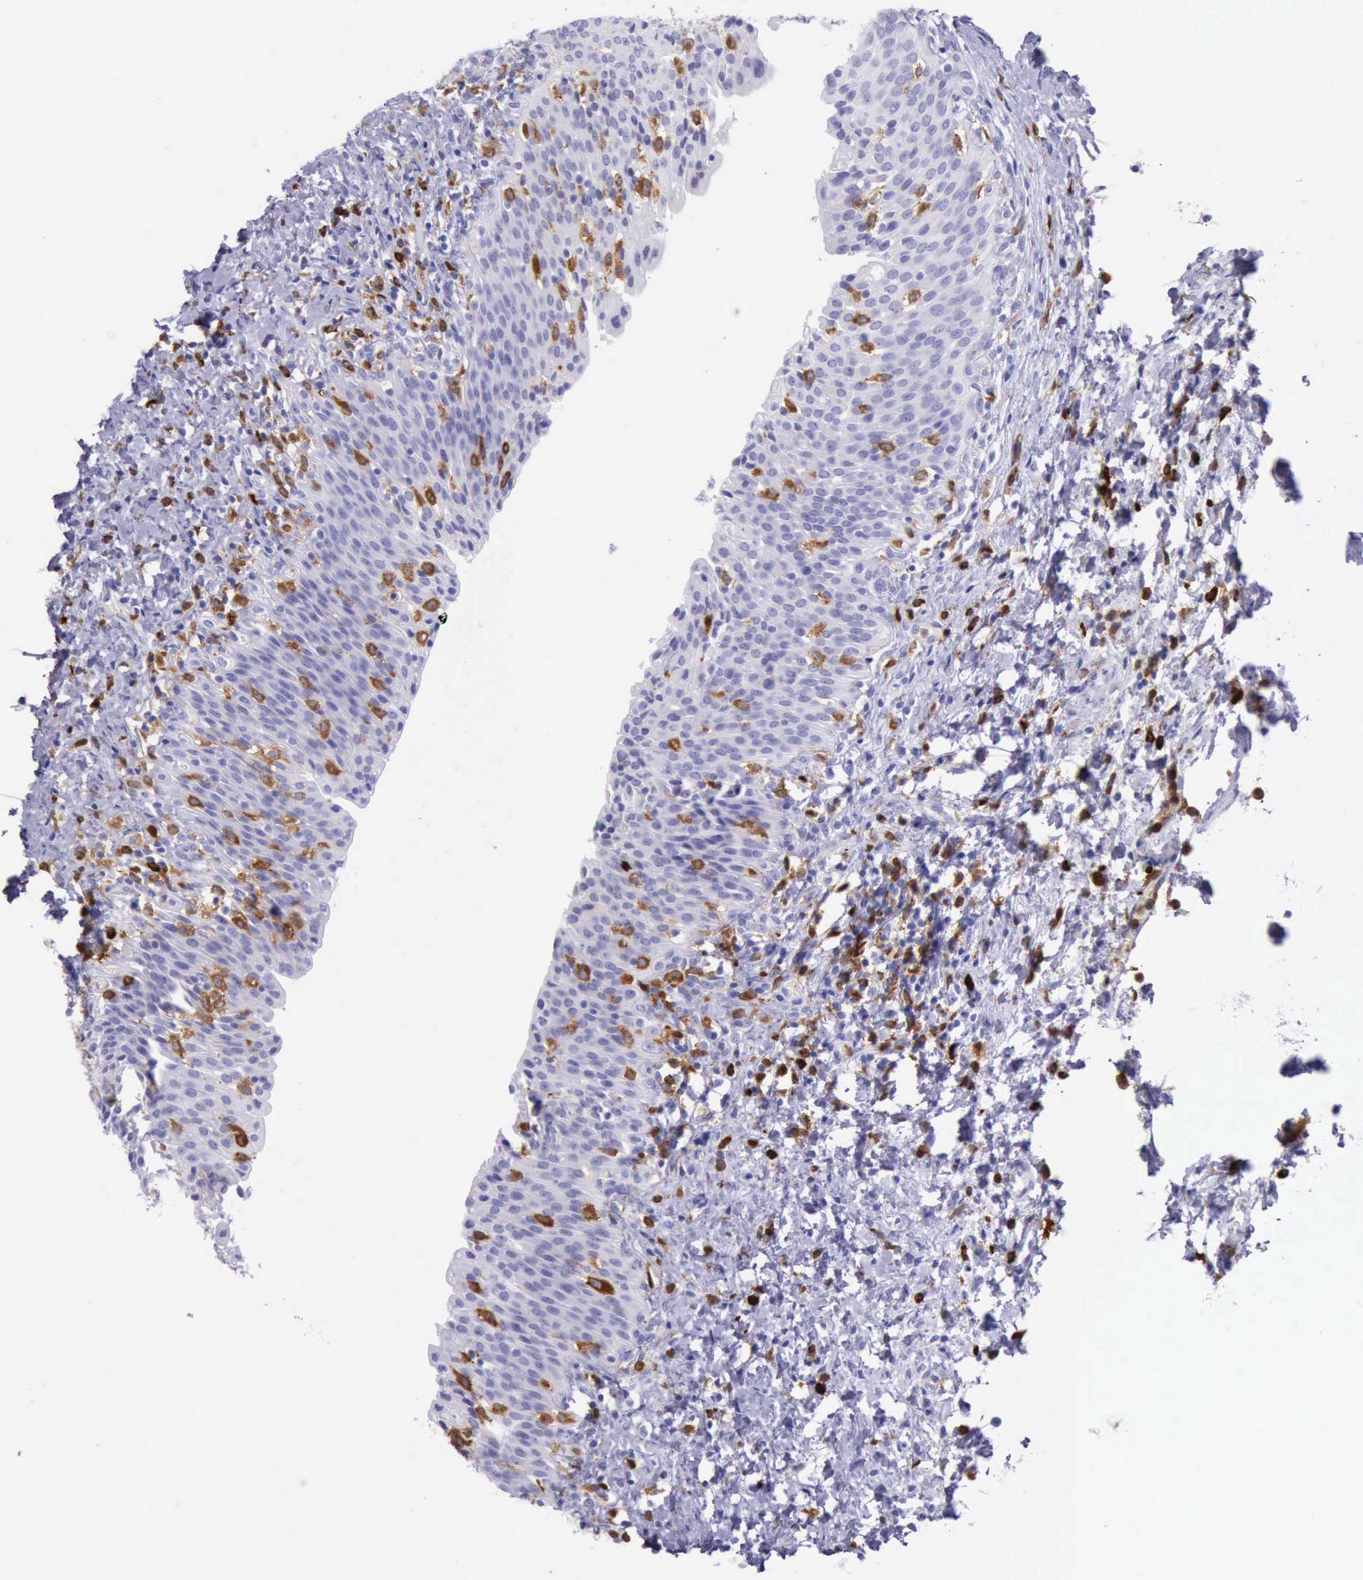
{"staining": {"intensity": "negative", "quantity": "none", "location": "none"}, "tissue": "urinary bladder", "cell_type": "Urothelial cells", "image_type": "normal", "snomed": [{"axis": "morphology", "description": "Normal tissue, NOS"}, {"axis": "topography", "description": "Urinary bladder"}], "caption": "A histopathology image of urinary bladder stained for a protein exhibits no brown staining in urothelial cells.", "gene": "BTK", "patient": {"sex": "male", "age": 51}}